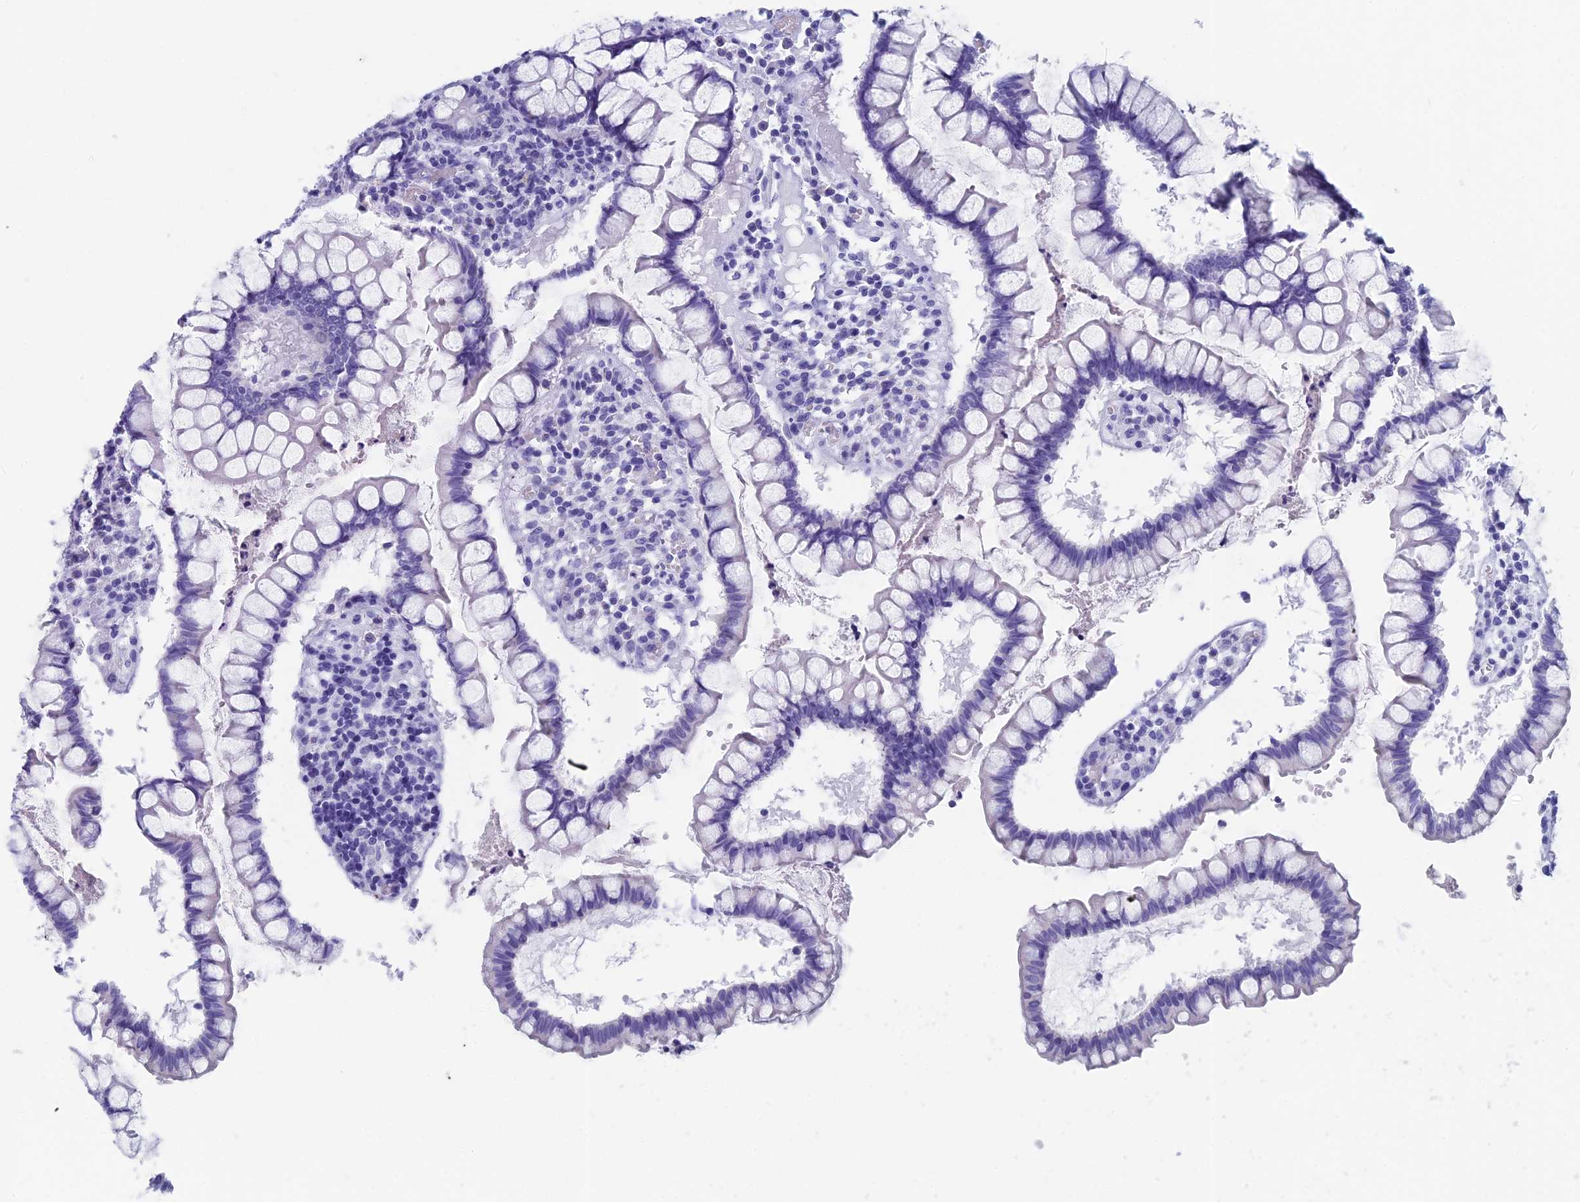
{"staining": {"intensity": "negative", "quantity": "none", "location": "none"}, "tissue": "colon", "cell_type": "Endothelial cells", "image_type": "normal", "snomed": [{"axis": "morphology", "description": "Normal tissue, NOS"}, {"axis": "morphology", "description": "Adenocarcinoma, NOS"}, {"axis": "topography", "description": "Colon"}], "caption": "The immunohistochemistry micrograph has no significant expression in endothelial cells of colon.", "gene": "CAPS", "patient": {"sex": "female", "age": 55}}